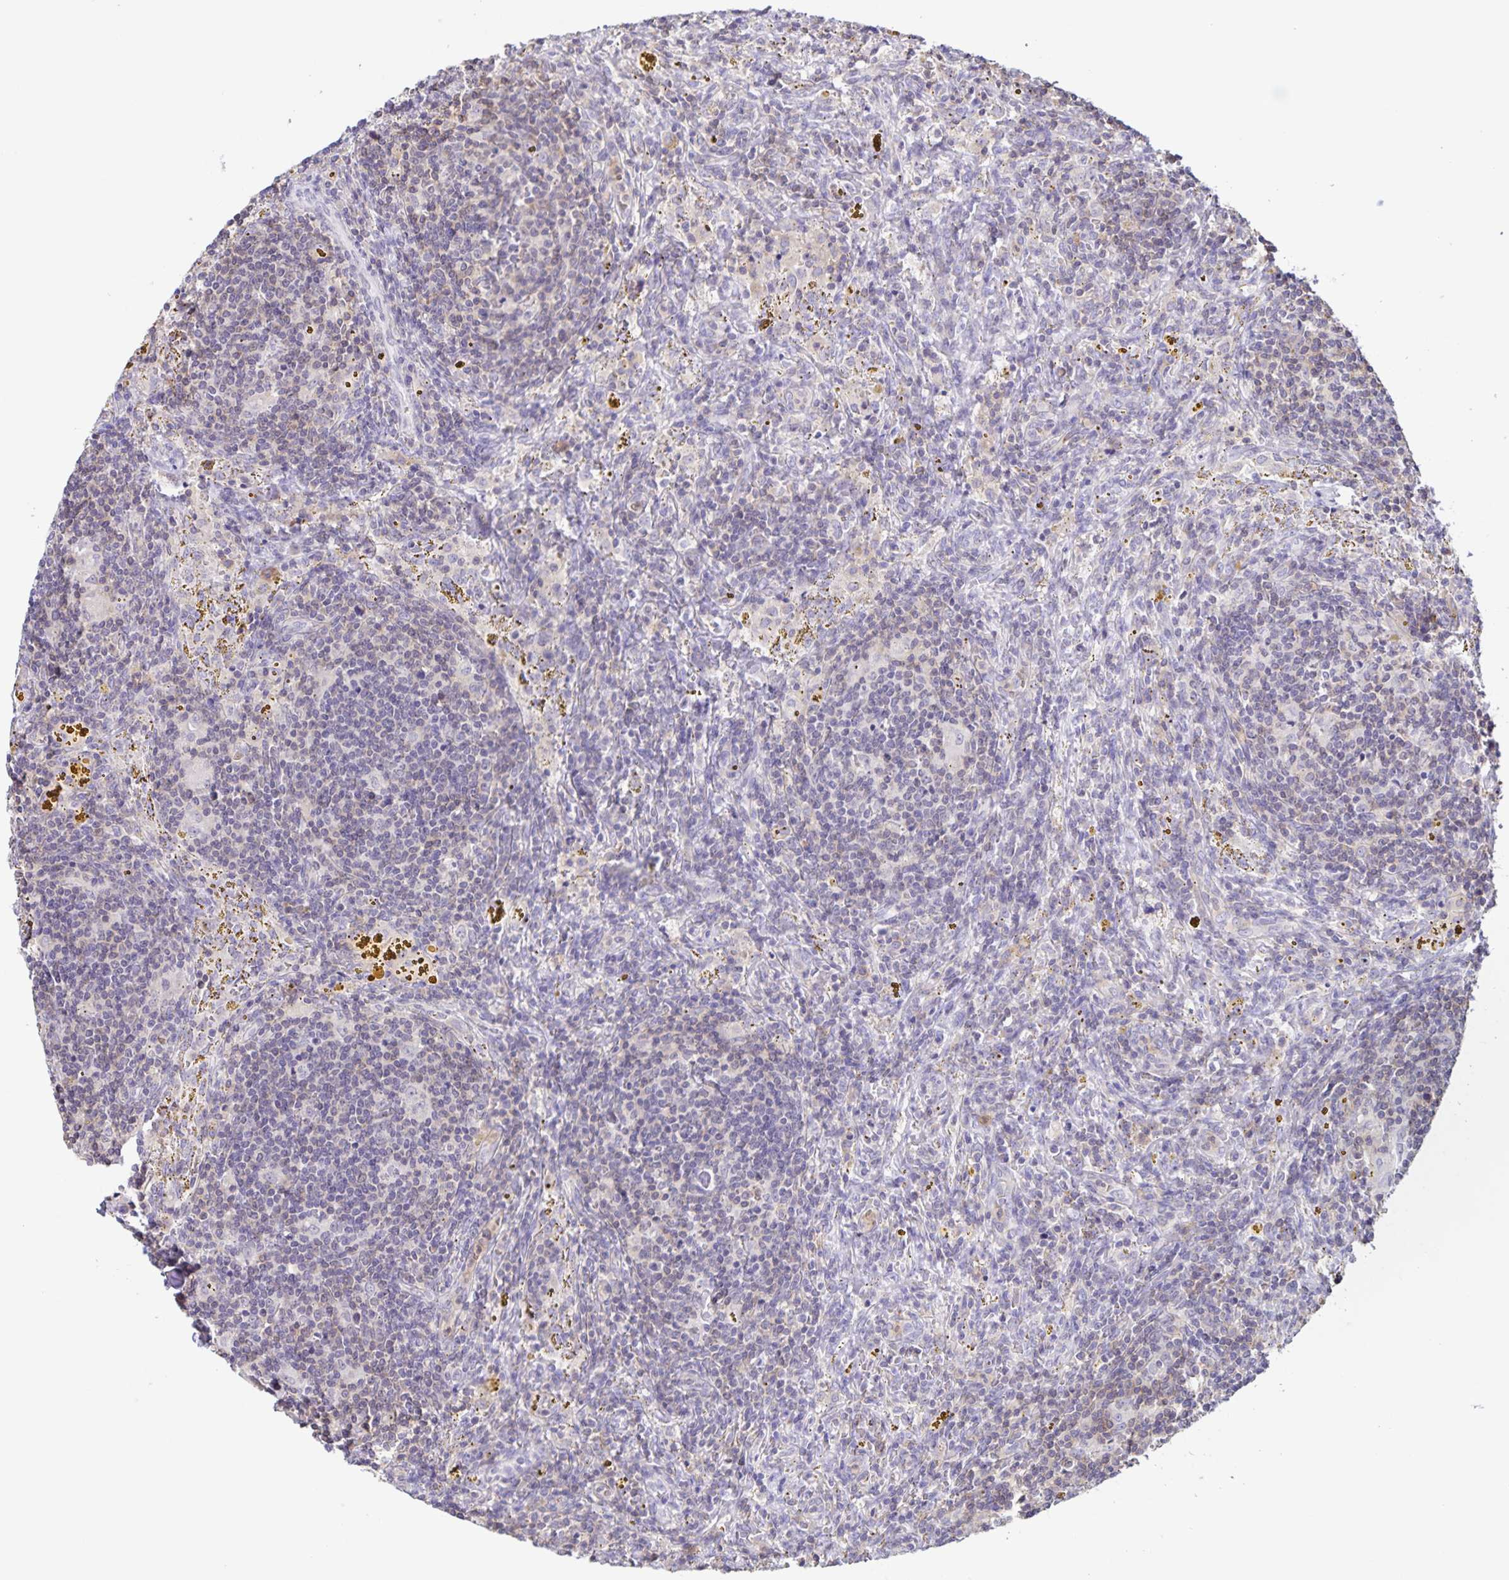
{"staining": {"intensity": "negative", "quantity": "none", "location": "none"}, "tissue": "lymphoma", "cell_type": "Tumor cells", "image_type": "cancer", "snomed": [{"axis": "morphology", "description": "Malignant lymphoma, non-Hodgkin's type, Low grade"}, {"axis": "topography", "description": "Spleen"}], "caption": "Tumor cells show no significant expression in lymphoma. Nuclei are stained in blue.", "gene": "STPG4", "patient": {"sex": "female", "age": 70}}